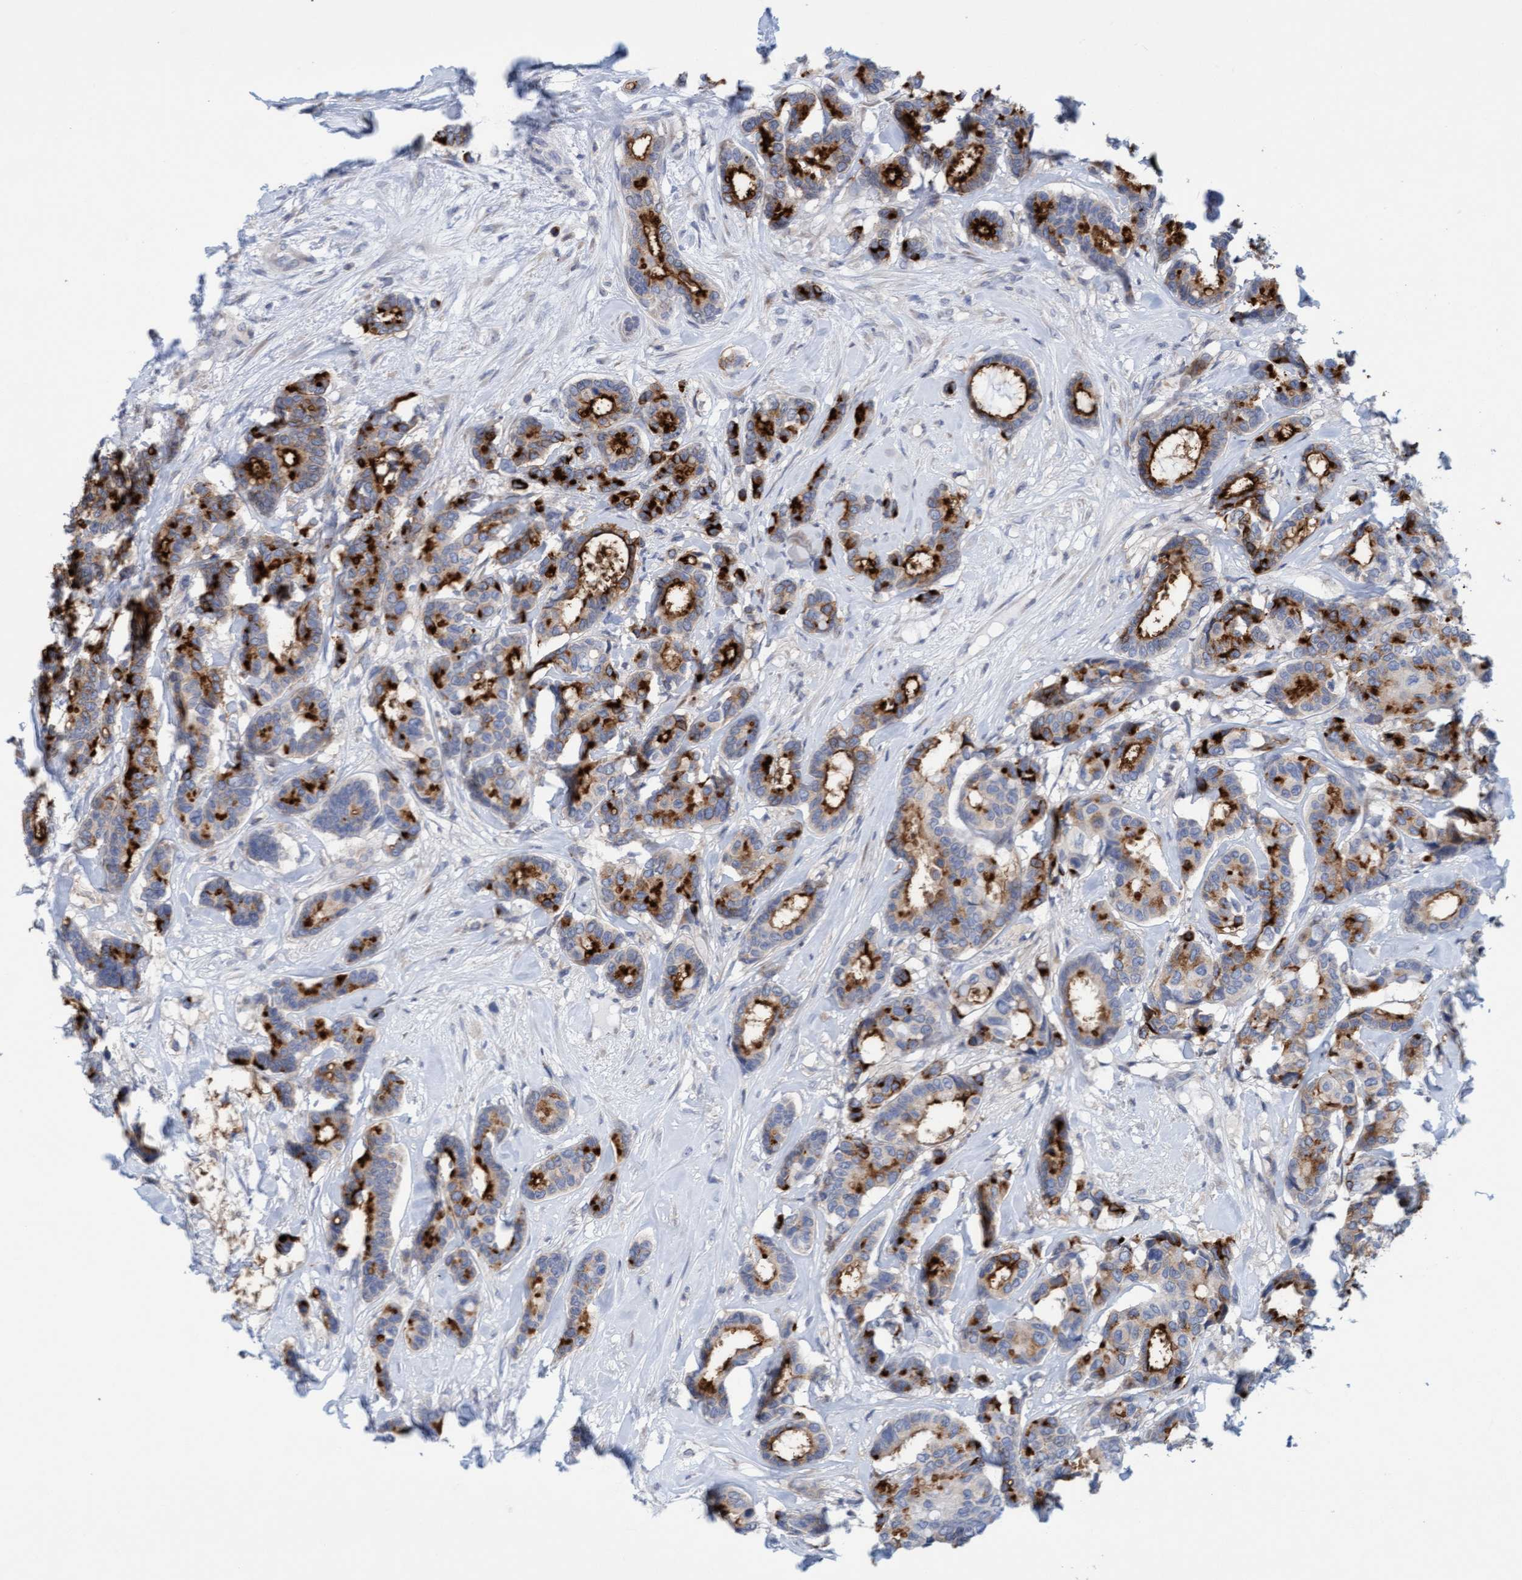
{"staining": {"intensity": "strong", "quantity": "25%-75%", "location": "cytoplasmic/membranous"}, "tissue": "breast cancer", "cell_type": "Tumor cells", "image_type": "cancer", "snomed": [{"axis": "morphology", "description": "Duct carcinoma"}, {"axis": "topography", "description": "Breast"}], "caption": "An image of breast infiltrating ductal carcinoma stained for a protein displays strong cytoplasmic/membranous brown staining in tumor cells.", "gene": "SLC28A3", "patient": {"sex": "female", "age": 87}}